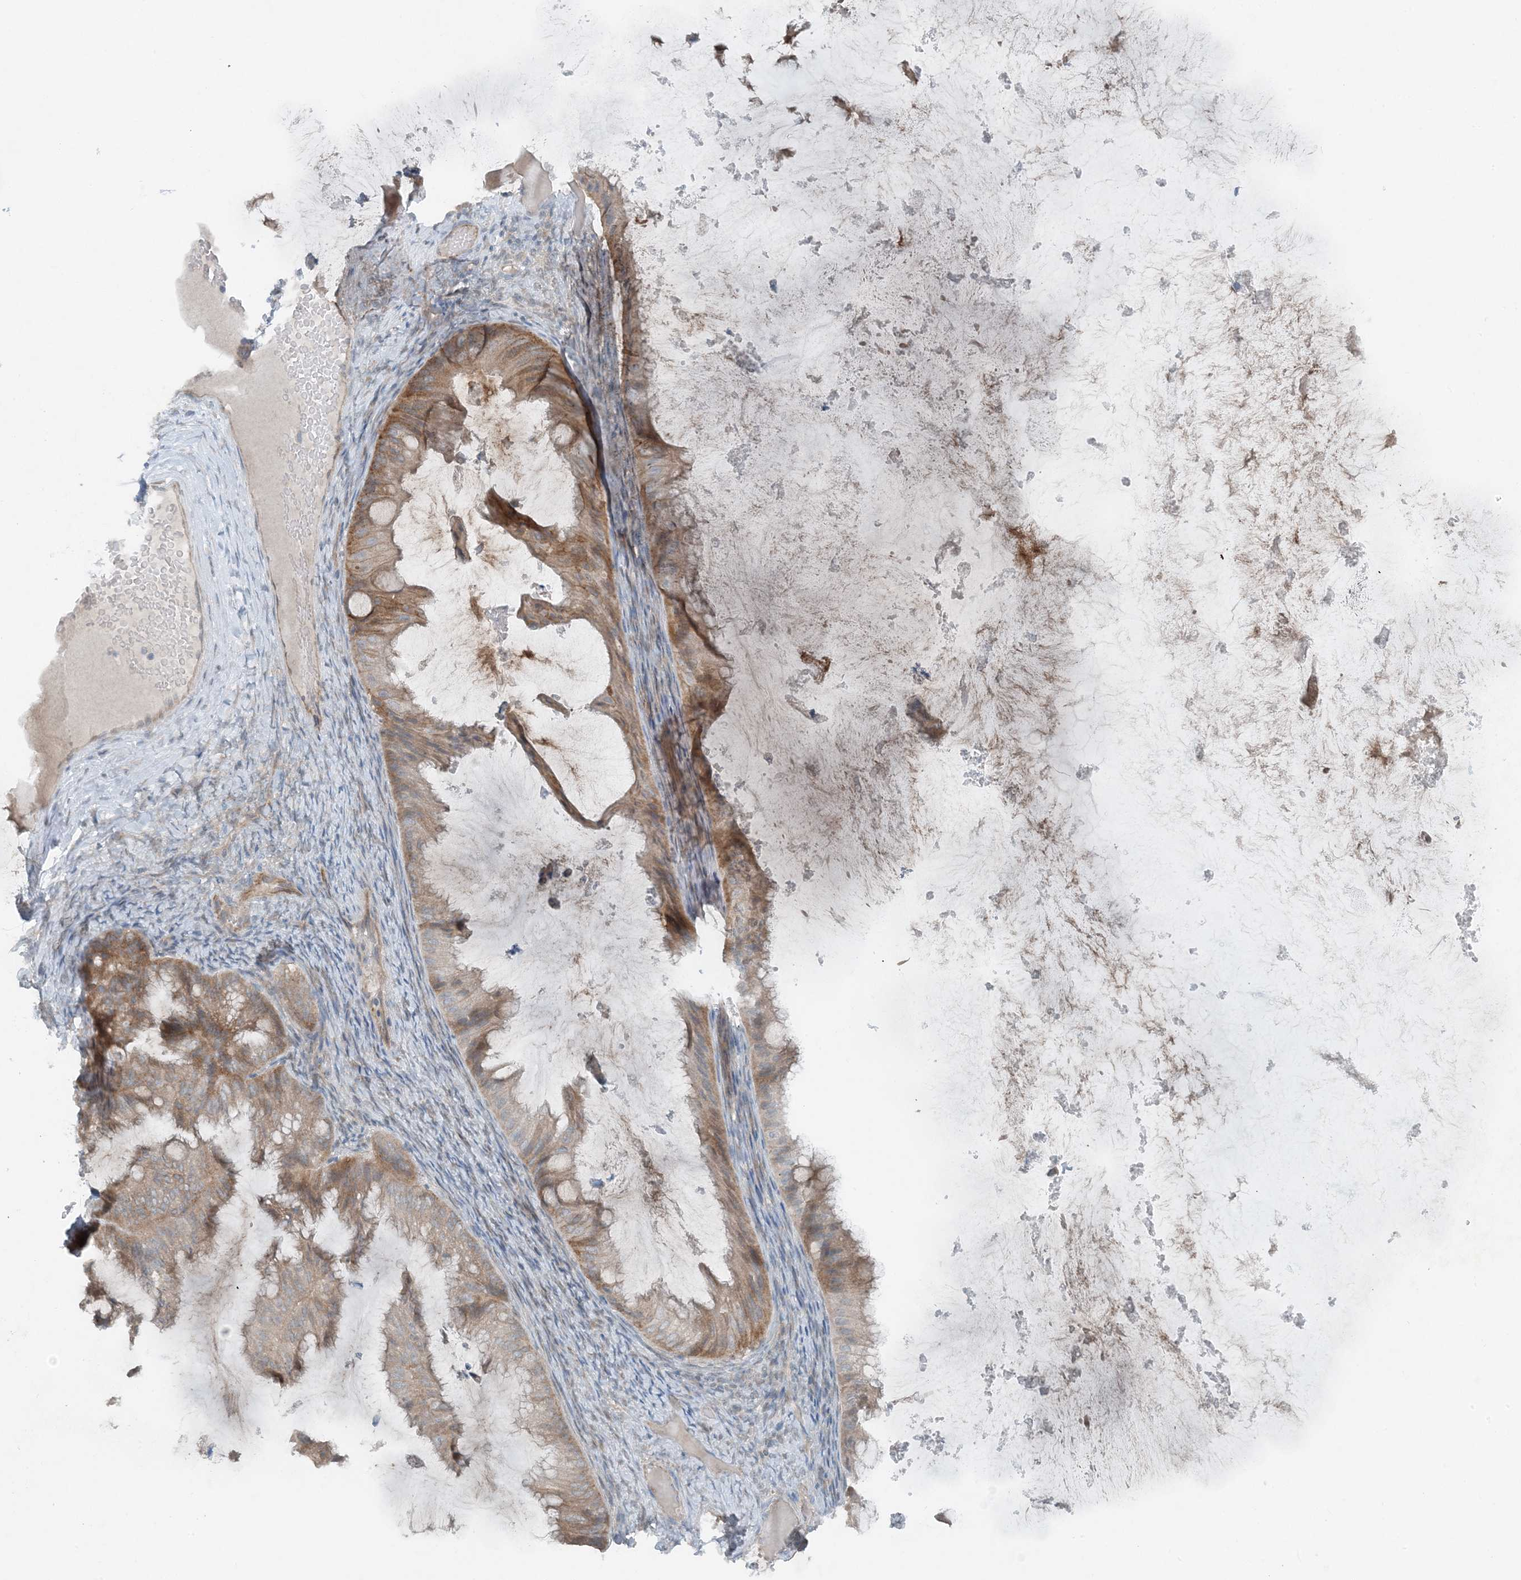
{"staining": {"intensity": "weak", "quantity": ">75%", "location": "cytoplasmic/membranous"}, "tissue": "ovarian cancer", "cell_type": "Tumor cells", "image_type": "cancer", "snomed": [{"axis": "morphology", "description": "Cystadenocarcinoma, mucinous, NOS"}, {"axis": "topography", "description": "Ovary"}], "caption": "Mucinous cystadenocarcinoma (ovarian) was stained to show a protein in brown. There is low levels of weak cytoplasmic/membranous positivity in approximately >75% of tumor cells.", "gene": "MITD1", "patient": {"sex": "female", "age": 61}}